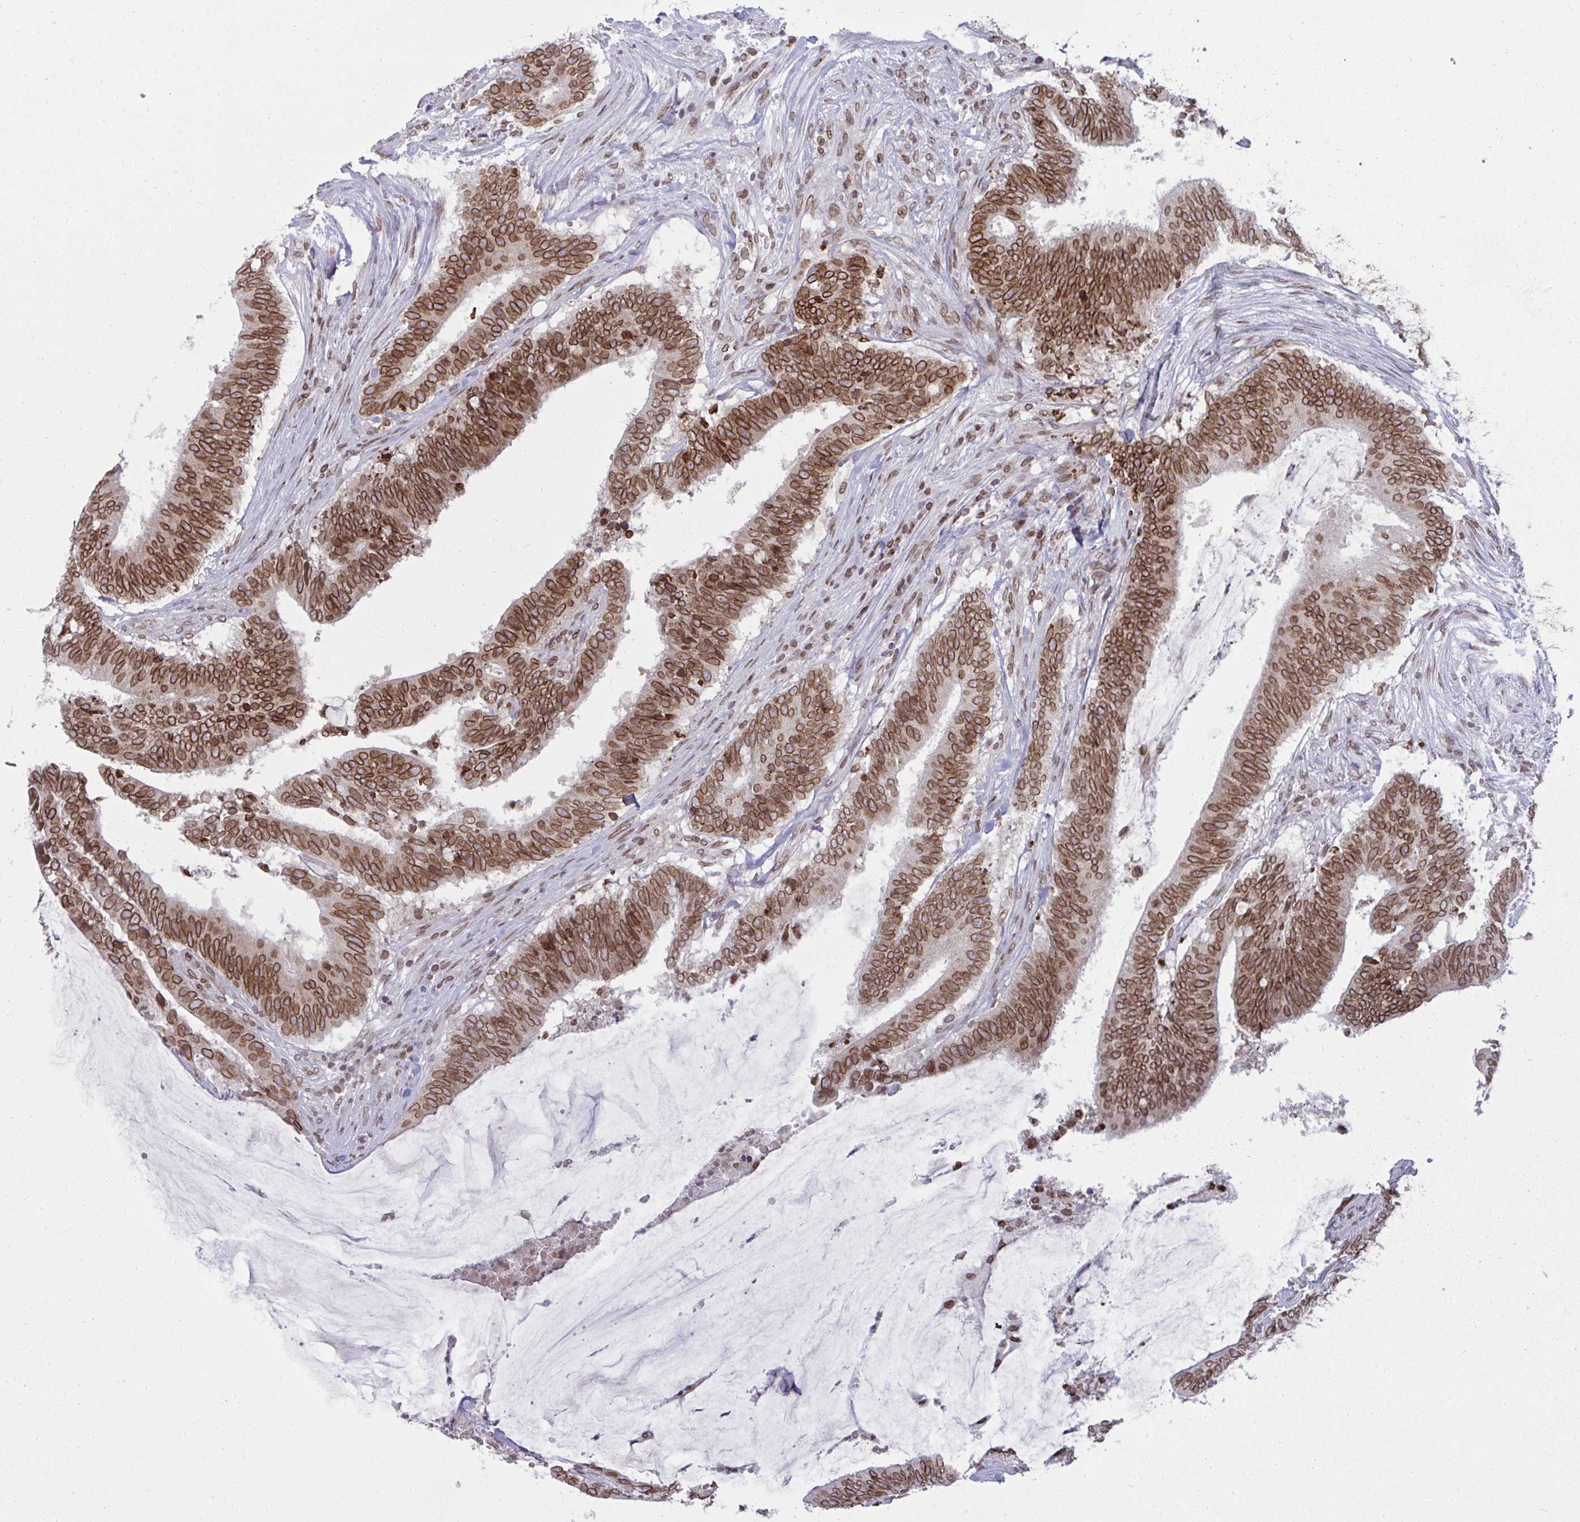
{"staining": {"intensity": "moderate", "quantity": ">75%", "location": "cytoplasmic/membranous,nuclear"}, "tissue": "colorectal cancer", "cell_type": "Tumor cells", "image_type": "cancer", "snomed": [{"axis": "morphology", "description": "Adenocarcinoma, NOS"}, {"axis": "topography", "description": "Colon"}], "caption": "Adenocarcinoma (colorectal) stained with a protein marker displays moderate staining in tumor cells.", "gene": "RANBP2", "patient": {"sex": "female", "age": 43}}